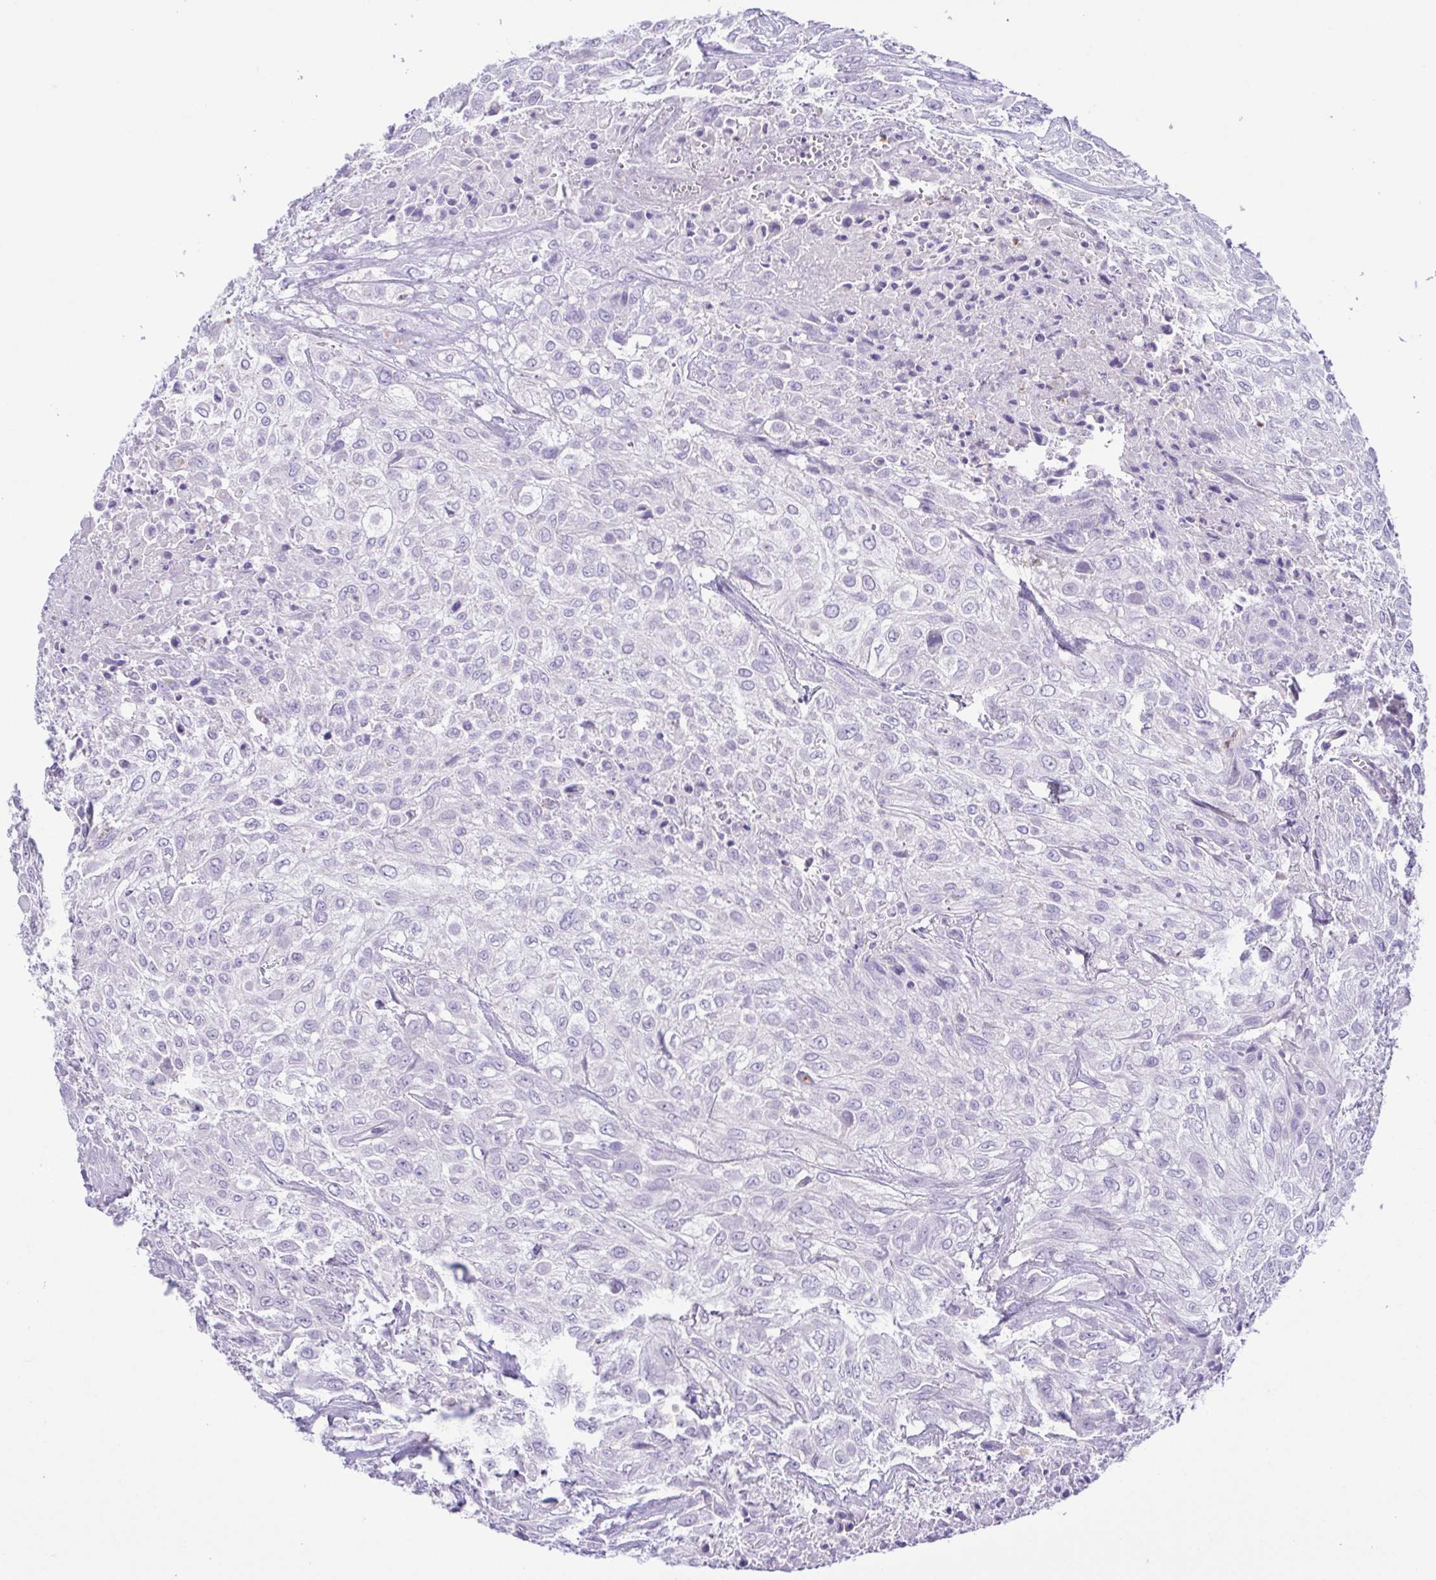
{"staining": {"intensity": "negative", "quantity": "none", "location": "none"}, "tissue": "urothelial cancer", "cell_type": "Tumor cells", "image_type": "cancer", "snomed": [{"axis": "morphology", "description": "Urothelial carcinoma, High grade"}, {"axis": "topography", "description": "Urinary bladder"}], "caption": "A histopathology image of urothelial carcinoma (high-grade) stained for a protein exhibits no brown staining in tumor cells.", "gene": "PGLYRP1", "patient": {"sex": "male", "age": 57}}